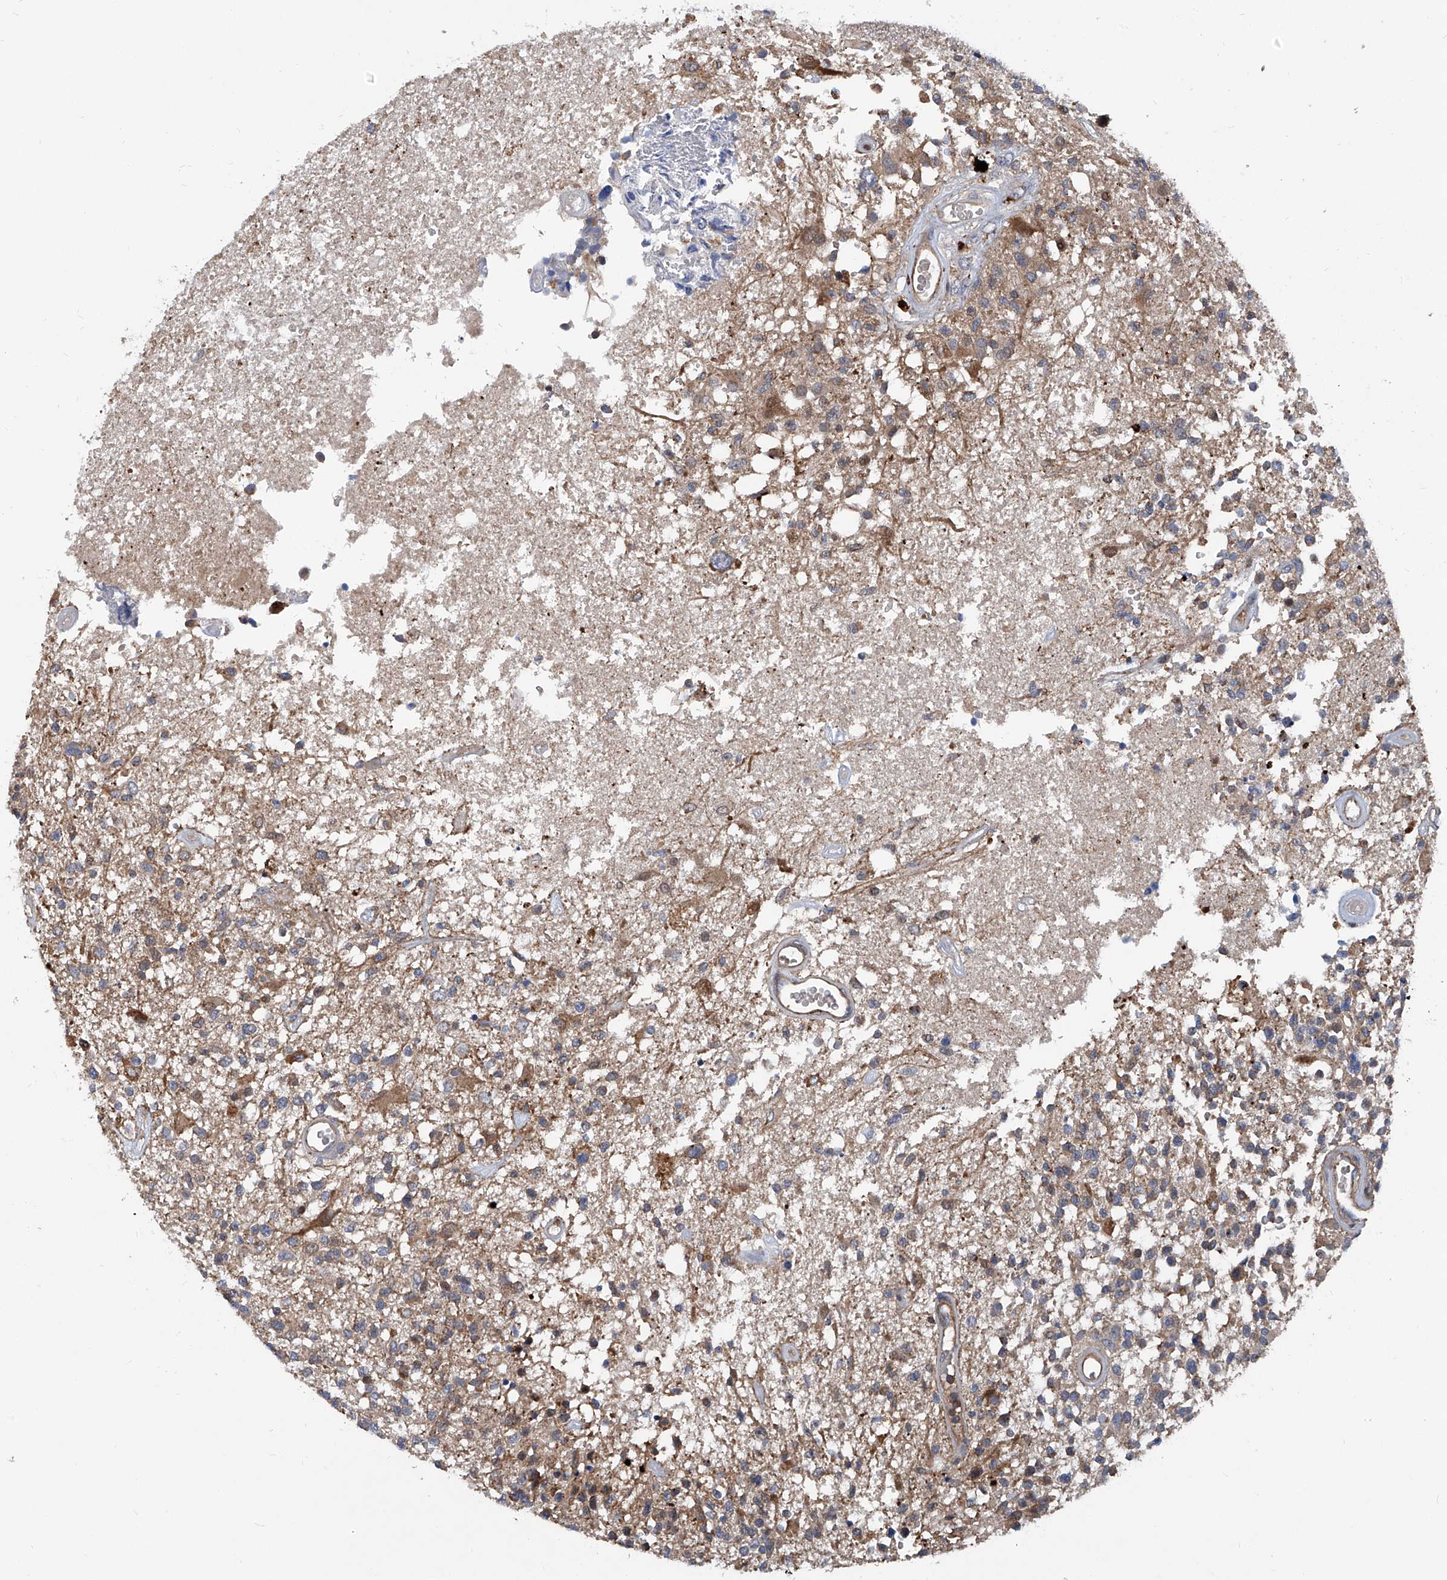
{"staining": {"intensity": "moderate", "quantity": "<25%", "location": "cytoplasmic/membranous"}, "tissue": "glioma", "cell_type": "Tumor cells", "image_type": "cancer", "snomed": [{"axis": "morphology", "description": "Glioma, malignant, High grade"}, {"axis": "morphology", "description": "Glioblastoma, NOS"}, {"axis": "topography", "description": "Brain"}], "caption": "Immunohistochemical staining of human high-grade glioma (malignant) exhibits low levels of moderate cytoplasmic/membranous protein expression in about <25% of tumor cells.", "gene": "NT5C3A", "patient": {"sex": "male", "age": 60}}